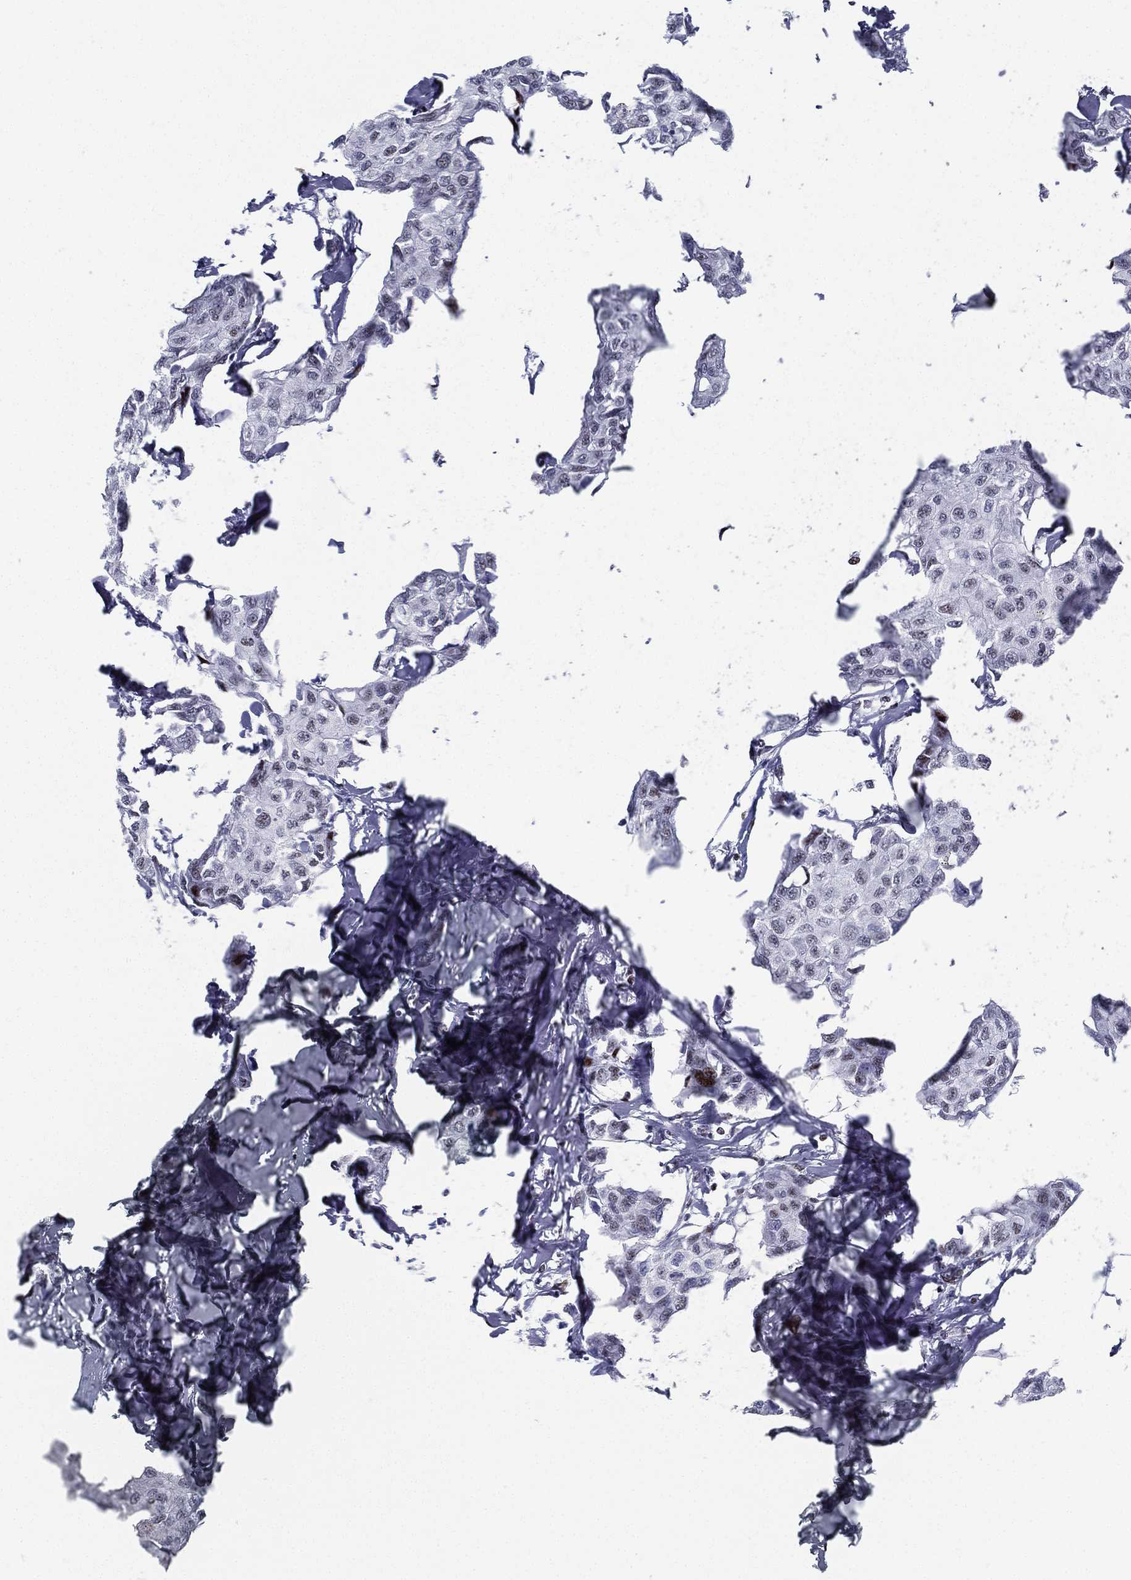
{"staining": {"intensity": "negative", "quantity": "none", "location": "none"}, "tissue": "breast cancer", "cell_type": "Tumor cells", "image_type": "cancer", "snomed": [{"axis": "morphology", "description": "Duct carcinoma"}, {"axis": "topography", "description": "Breast"}], "caption": "This is an immunohistochemistry photomicrograph of human breast cancer (invasive ductal carcinoma). There is no positivity in tumor cells.", "gene": "CYB561D2", "patient": {"sex": "female", "age": 80}}